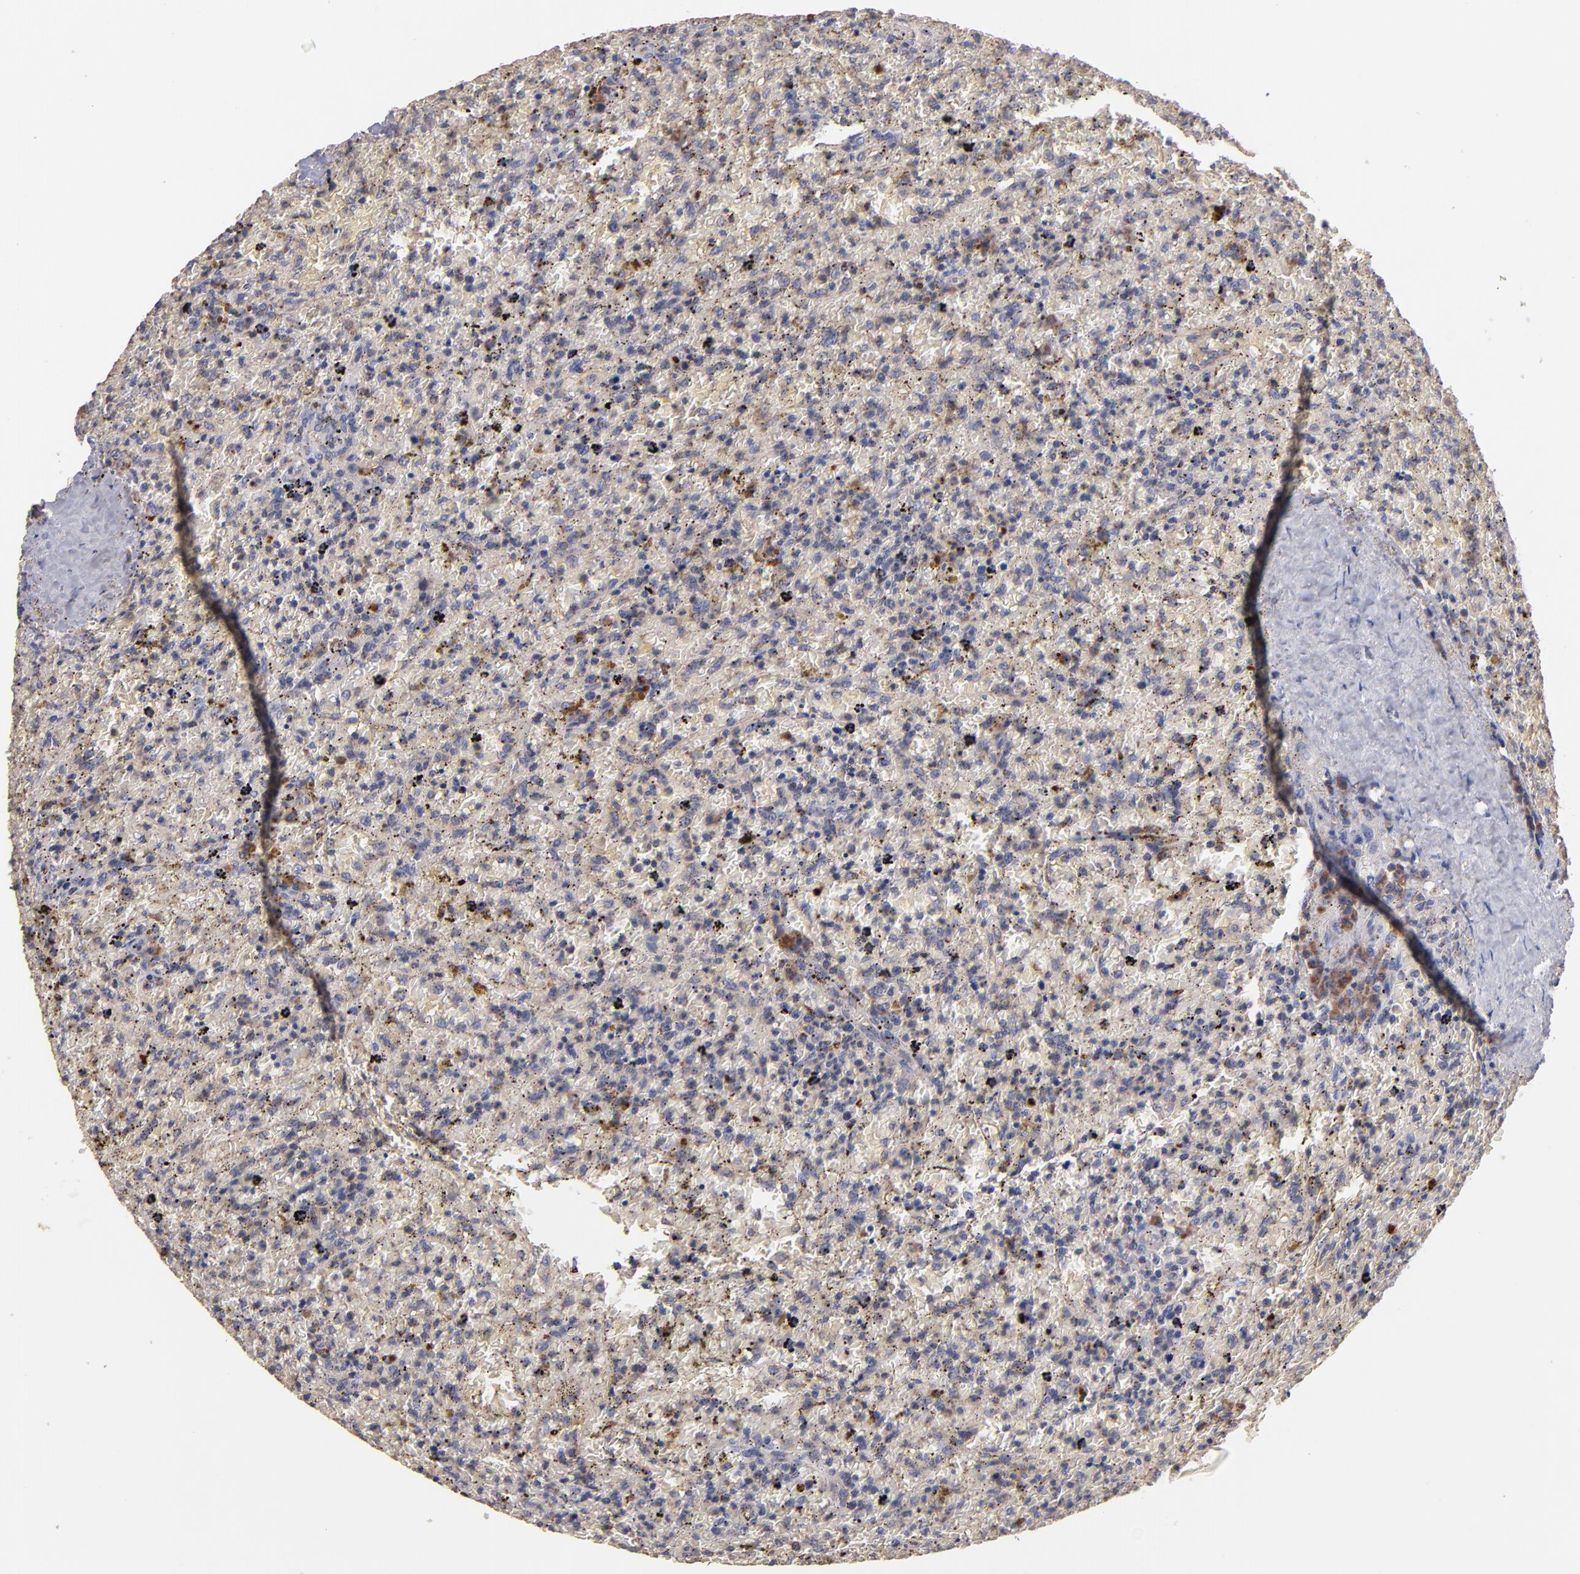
{"staining": {"intensity": "moderate", "quantity": "<25%", "location": "cytoplasmic/membranous"}, "tissue": "lymphoma", "cell_type": "Tumor cells", "image_type": "cancer", "snomed": [{"axis": "morphology", "description": "Malignant lymphoma, non-Hodgkin's type, High grade"}, {"axis": "topography", "description": "Spleen"}, {"axis": "topography", "description": "Lymph node"}], "caption": "Protein expression analysis of high-grade malignant lymphoma, non-Hodgkin's type shows moderate cytoplasmic/membranous expression in about <25% of tumor cells.", "gene": "DIABLO", "patient": {"sex": "female", "age": 70}}